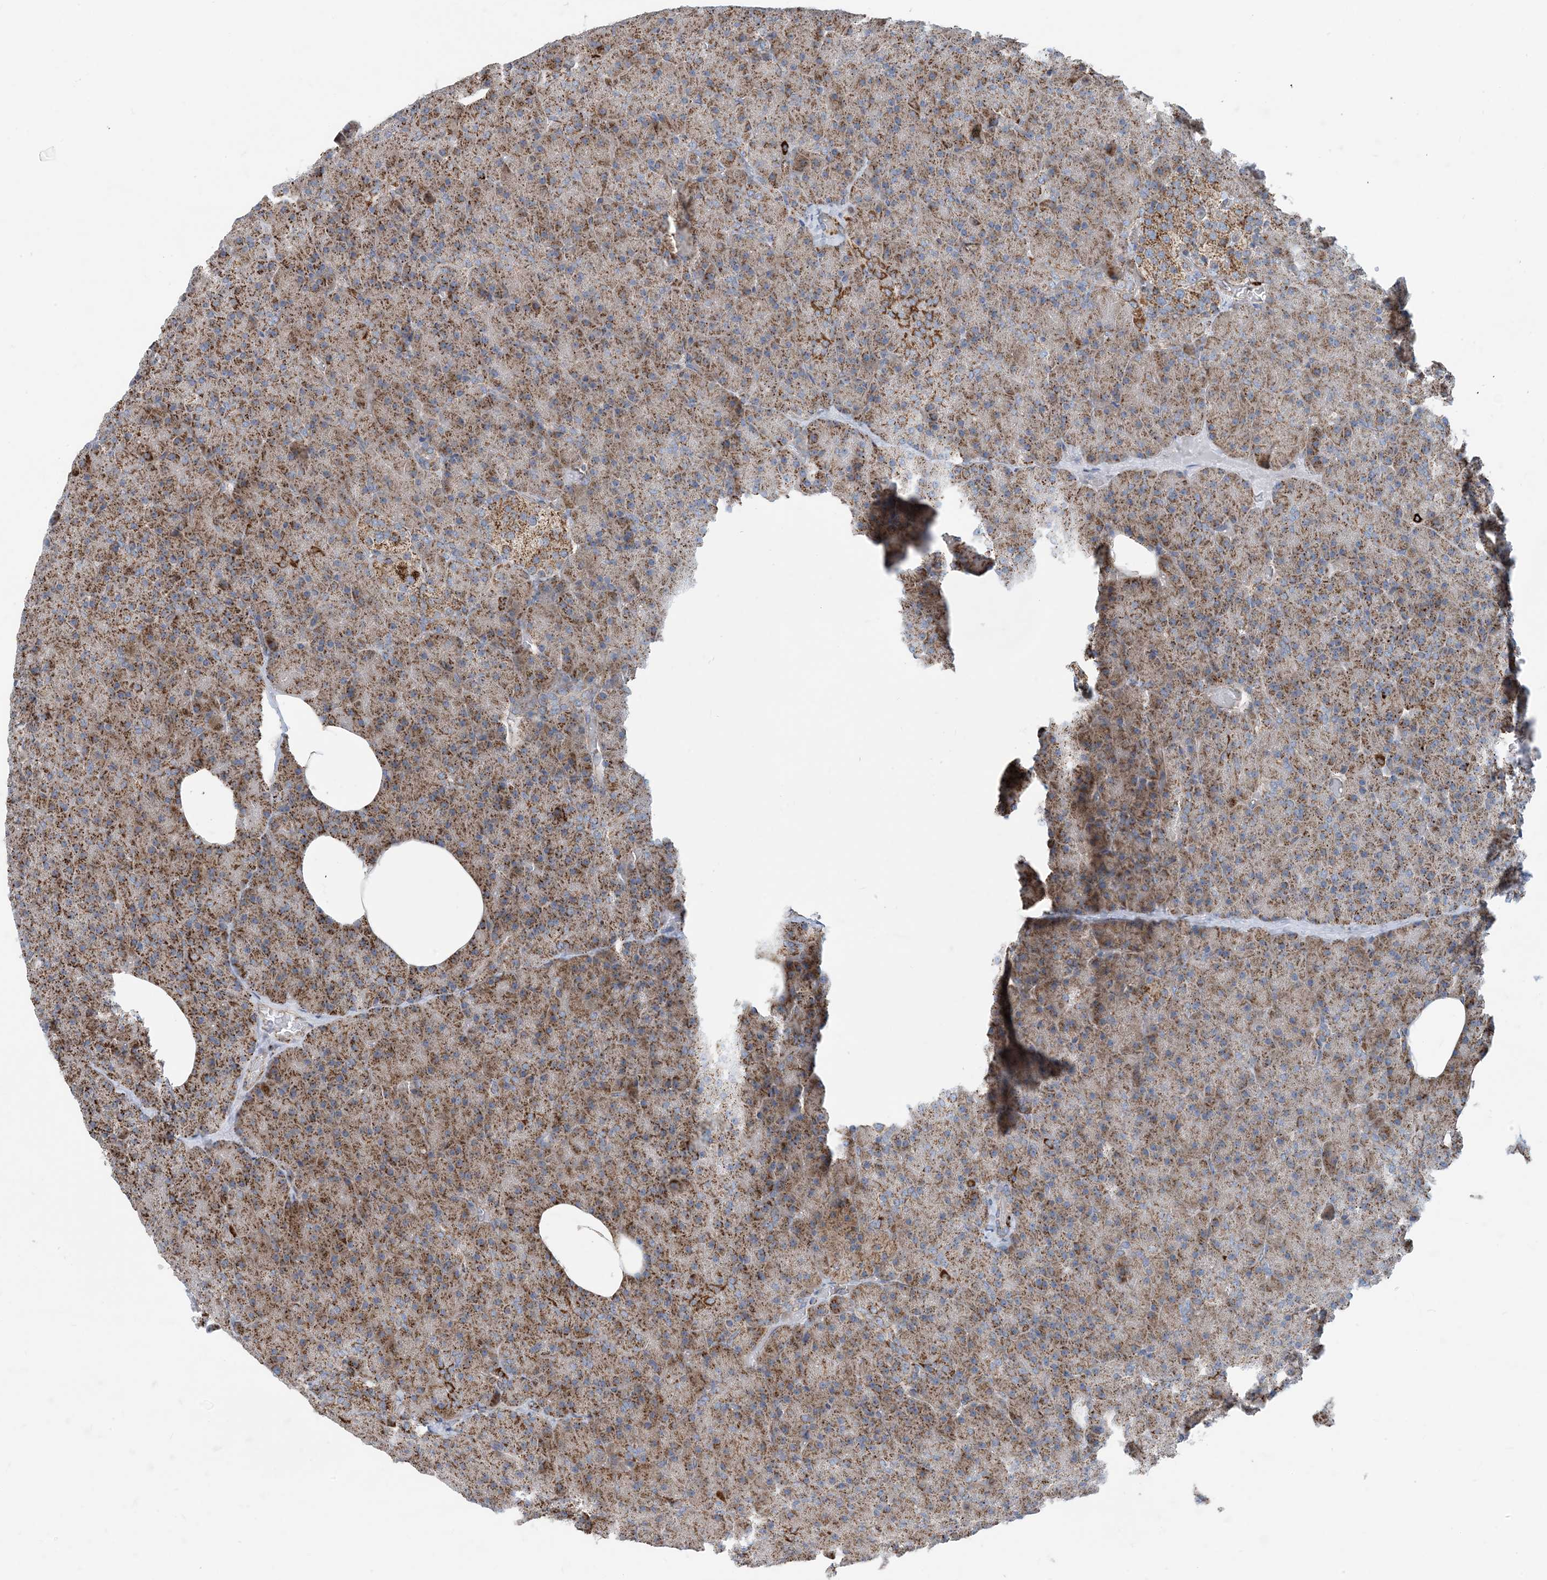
{"staining": {"intensity": "strong", "quantity": ">75%", "location": "cytoplasmic/membranous"}, "tissue": "pancreas", "cell_type": "Exocrine glandular cells", "image_type": "normal", "snomed": [{"axis": "morphology", "description": "Normal tissue, NOS"}, {"axis": "morphology", "description": "Carcinoid, malignant, NOS"}, {"axis": "topography", "description": "Pancreas"}], "caption": "Immunohistochemistry (IHC) photomicrograph of benign pancreas: pancreas stained using IHC exhibits high levels of strong protein expression localized specifically in the cytoplasmic/membranous of exocrine glandular cells, appearing as a cytoplasmic/membranous brown color.", "gene": "PCDHGA1", "patient": {"sex": "female", "age": 35}}